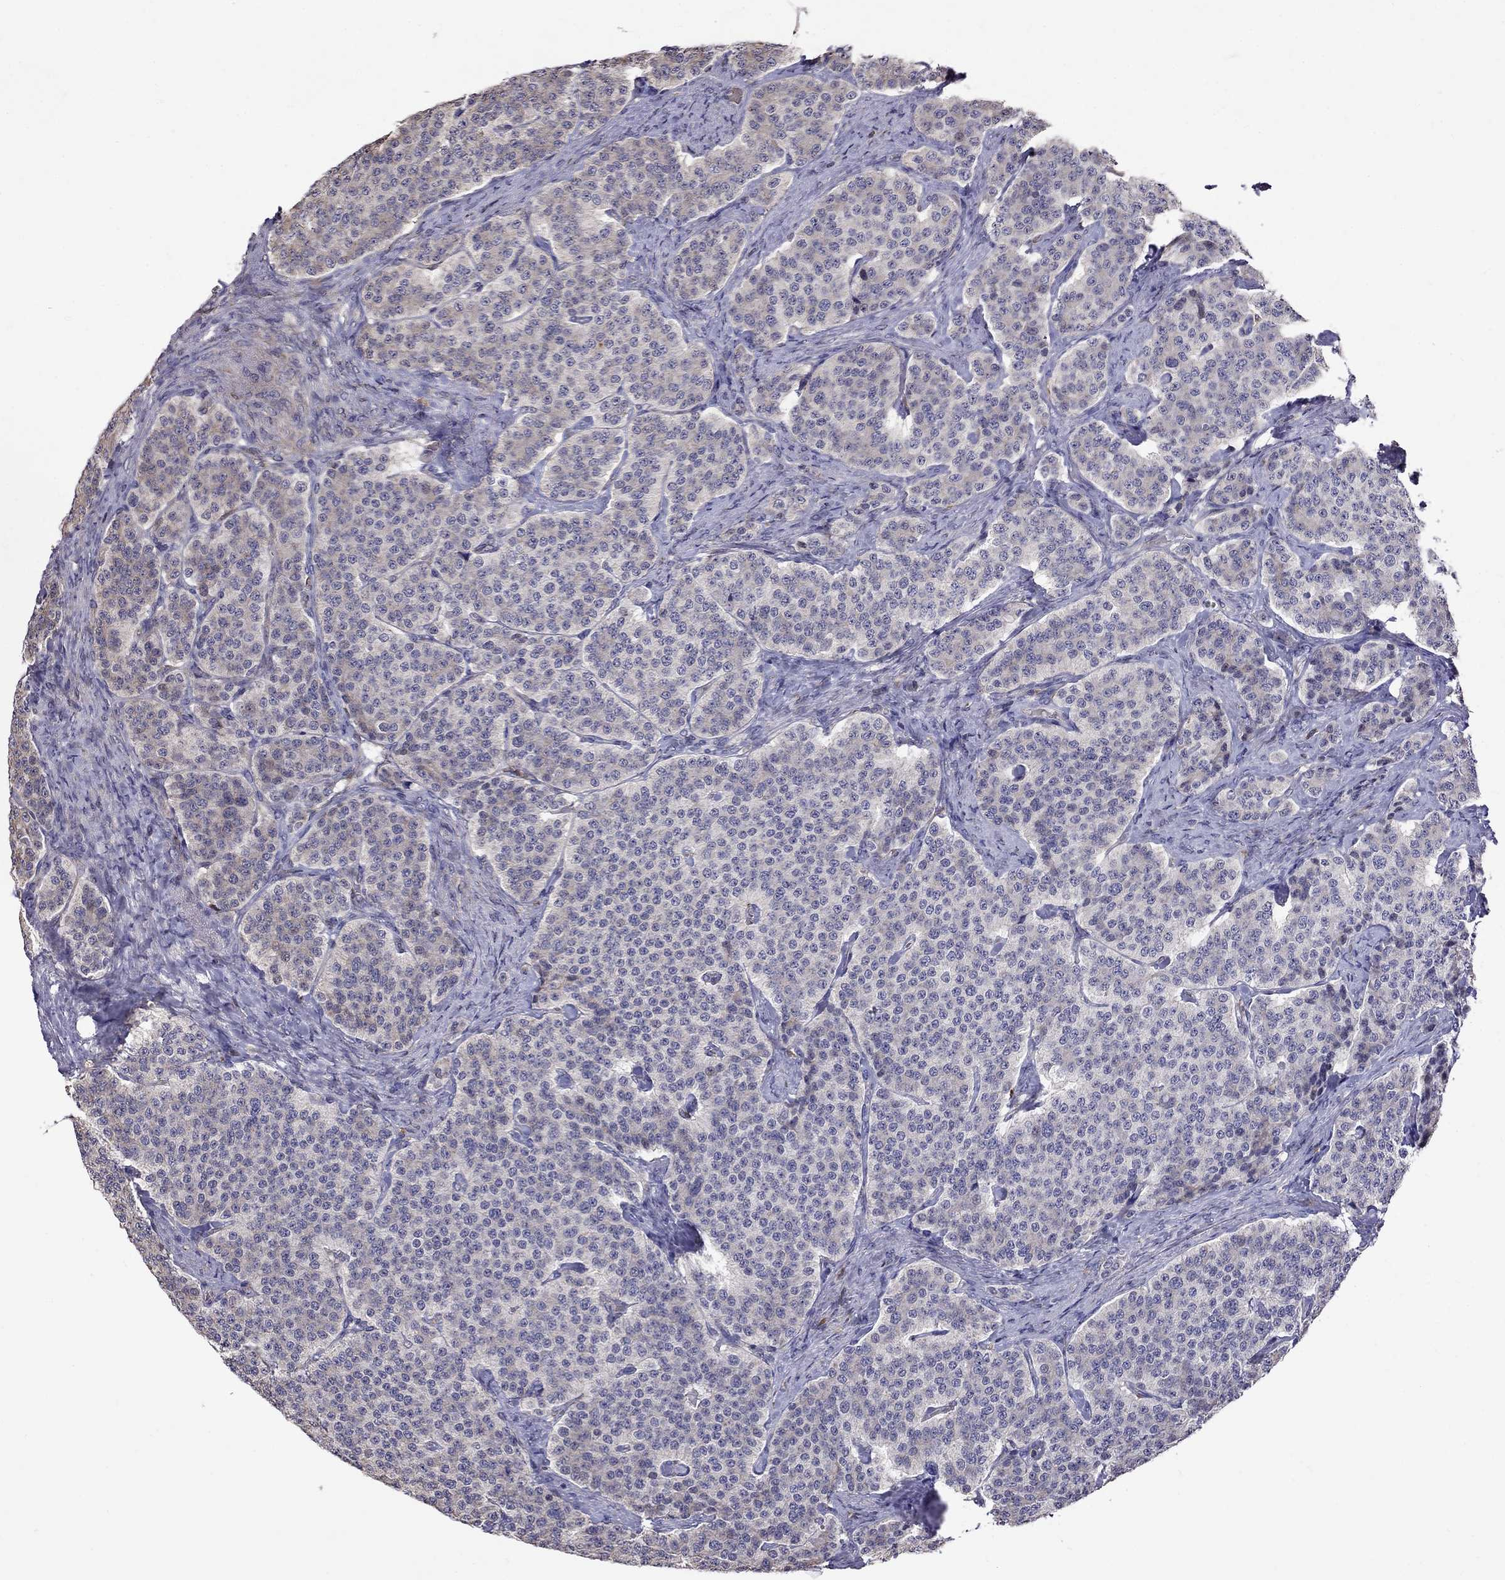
{"staining": {"intensity": "weak", "quantity": "<25%", "location": "cytoplasmic/membranous"}, "tissue": "carcinoid", "cell_type": "Tumor cells", "image_type": "cancer", "snomed": [{"axis": "morphology", "description": "Carcinoid, malignant, NOS"}, {"axis": "topography", "description": "Small intestine"}], "caption": "Immunohistochemistry photomicrograph of neoplastic tissue: carcinoid (malignant) stained with DAB (3,3'-diaminobenzidine) shows no significant protein positivity in tumor cells. (IHC, brightfield microscopy, high magnification).", "gene": "ADAM28", "patient": {"sex": "female", "age": 58}}